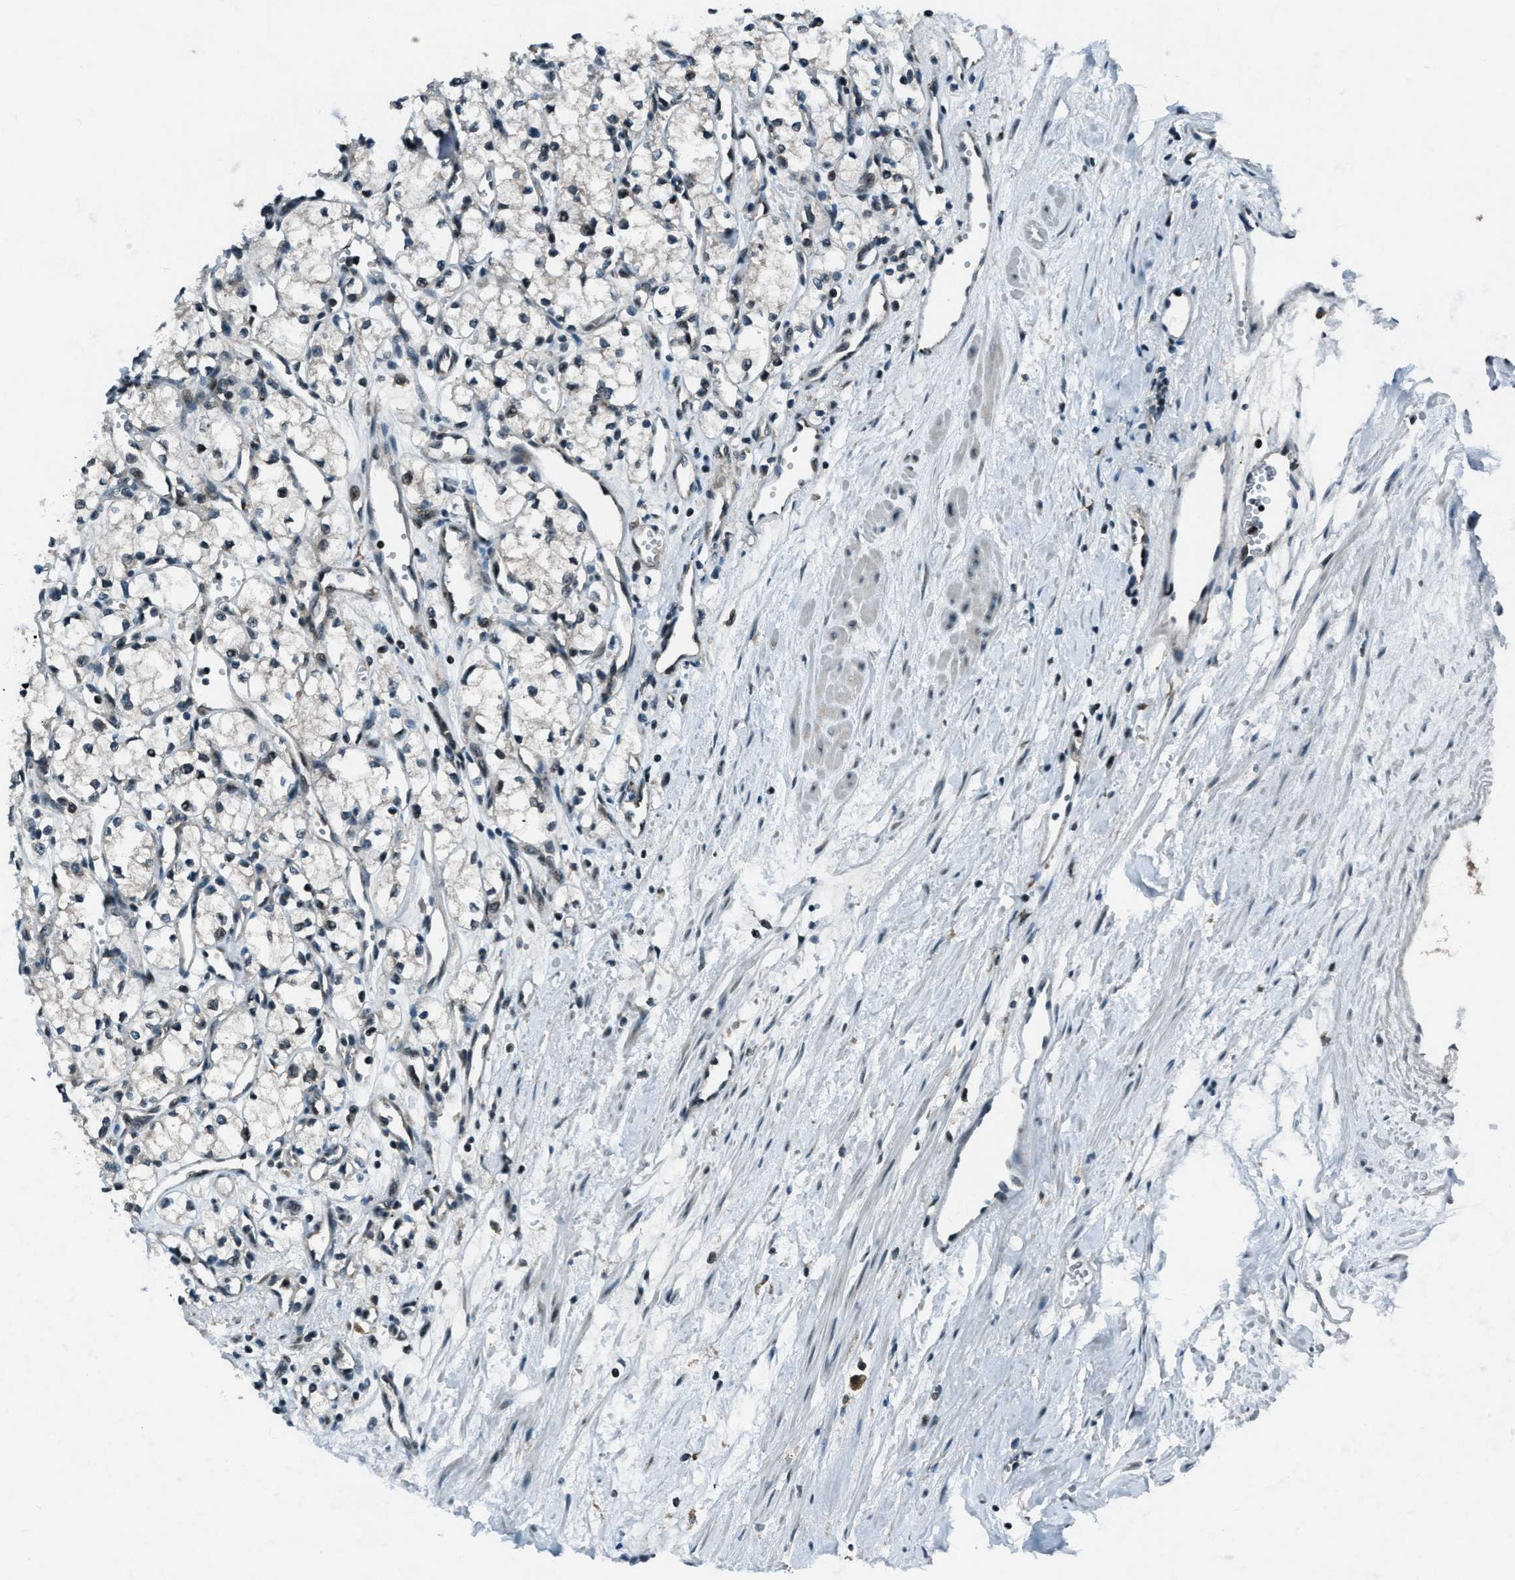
{"staining": {"intensity": "negative", "quantity": "none", "location": "none"}, "tissue": "renal cancer", "cell_type": "Tumor cells", "image_type": "cancer", "snomed": [{"axis": "morphology", "description": "Adenocarcinoma, NOS"}, {"axis": "topography", "description": "Kidney"}], "caption": "This is a image of IHC staining of adenocarcinoma (renal), which shows no positivity in tumor cells. (Immunohistochemistry (ihc), brightfield microscopy, high magnification).", "gene": "ACTL9", "patient": {"sex": "male", "age": 59}}